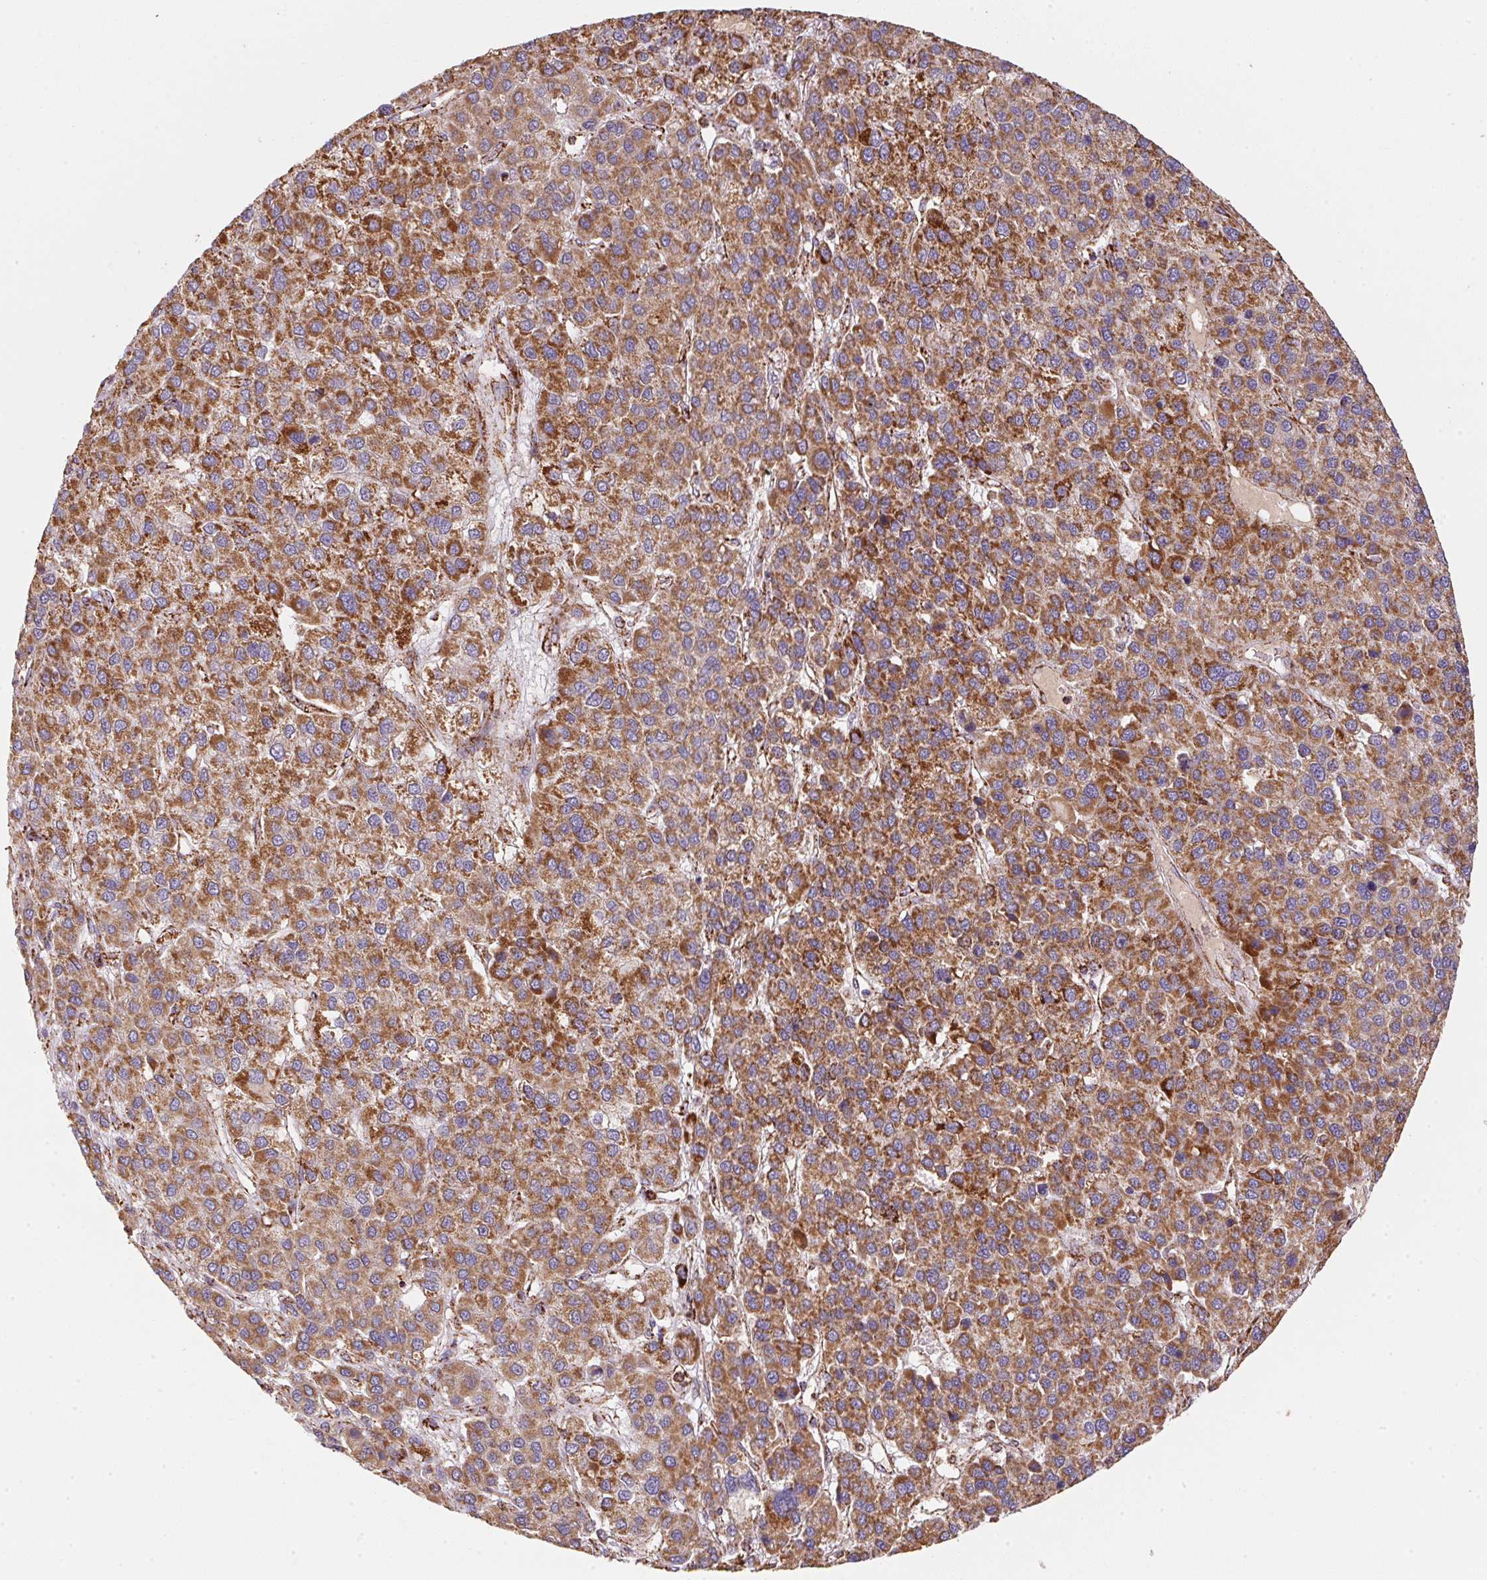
{"staining": {"intensity": "strong", "quantity": ">75%", "location": "cytoplasmic/membranous"}, "tissue": "liver cancer", "cell_type": "Tumor cells", "image_type": "cancer", "snomed": [{"axis": "morphology", "description": "Carcinoma, Hepatocellular, NOS"}, {"axis": "topography", "description": "Liver"}], "caption": "IHC photomicrograph of neoplastic tissue: human liver cancer (hepatocellular carcinoma) stained using immunohistochemistry displays high levels of strong protein expression localized specifically in the cytoplasmic/membranous of tumor cells, appearing as a cytoplasmic/membranous brown color.", "gene": "NDUFS2", "patient": {"sex": "female", "age": 41}}